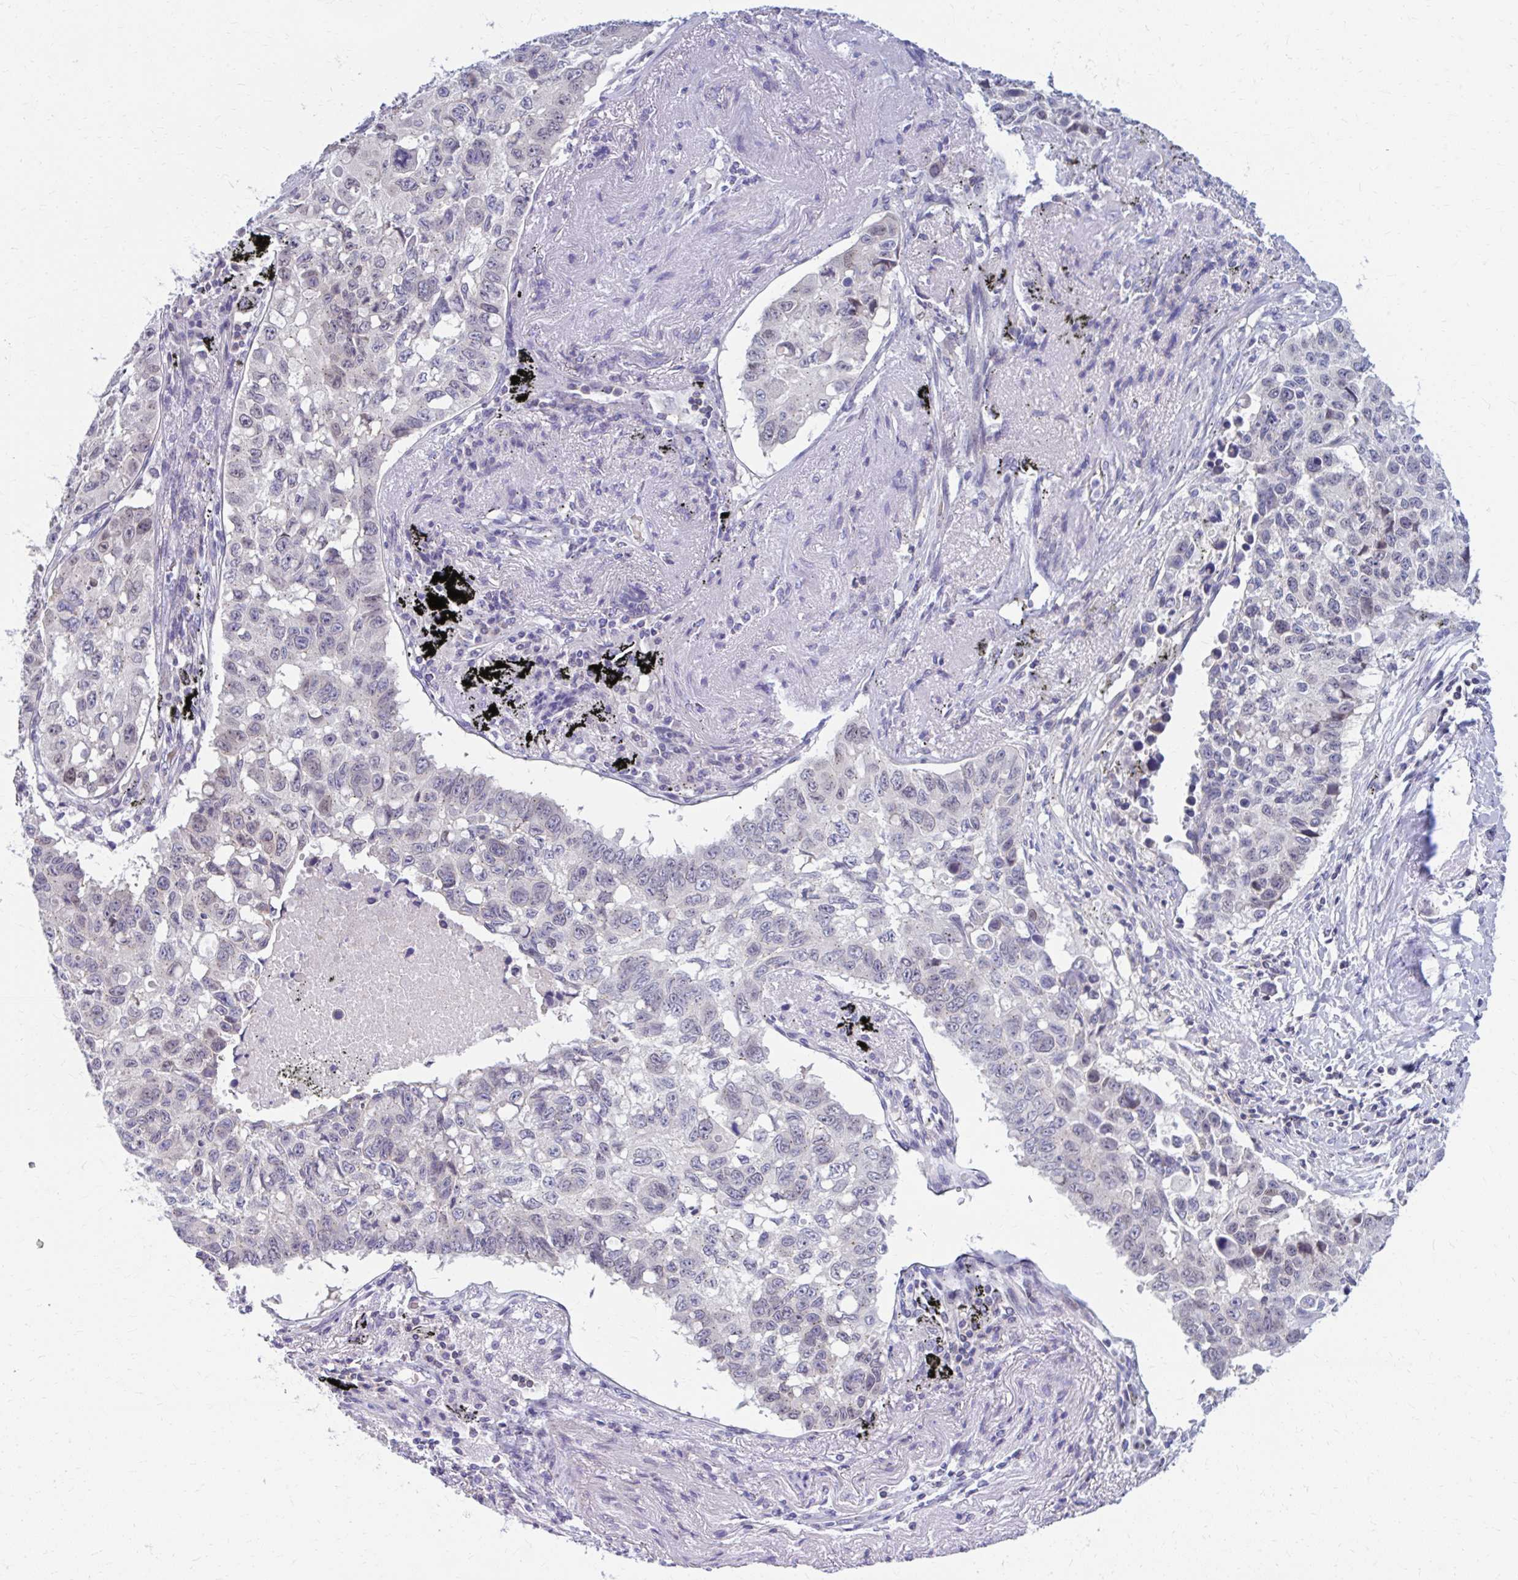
{"staining": {"intensity": "weak", "quantity": "<25%", "location": "nuclear"}, "tissue": "lung cancer", "cell_type": "Tumor cells", "image_type": "cancer", "snomed": [{"axis": "morphology", "description": "Squamous cell carcinoma, NOS"}, {"axis": "topography", "description": "Lung"}], "caption": "Lung squamous cell carcinoma stained for a protein using immunohistochemistry (IHC) shows no positivity tumor cells.", "gene": "RADIL", "patient": {"sex": "male", "age": 60}}